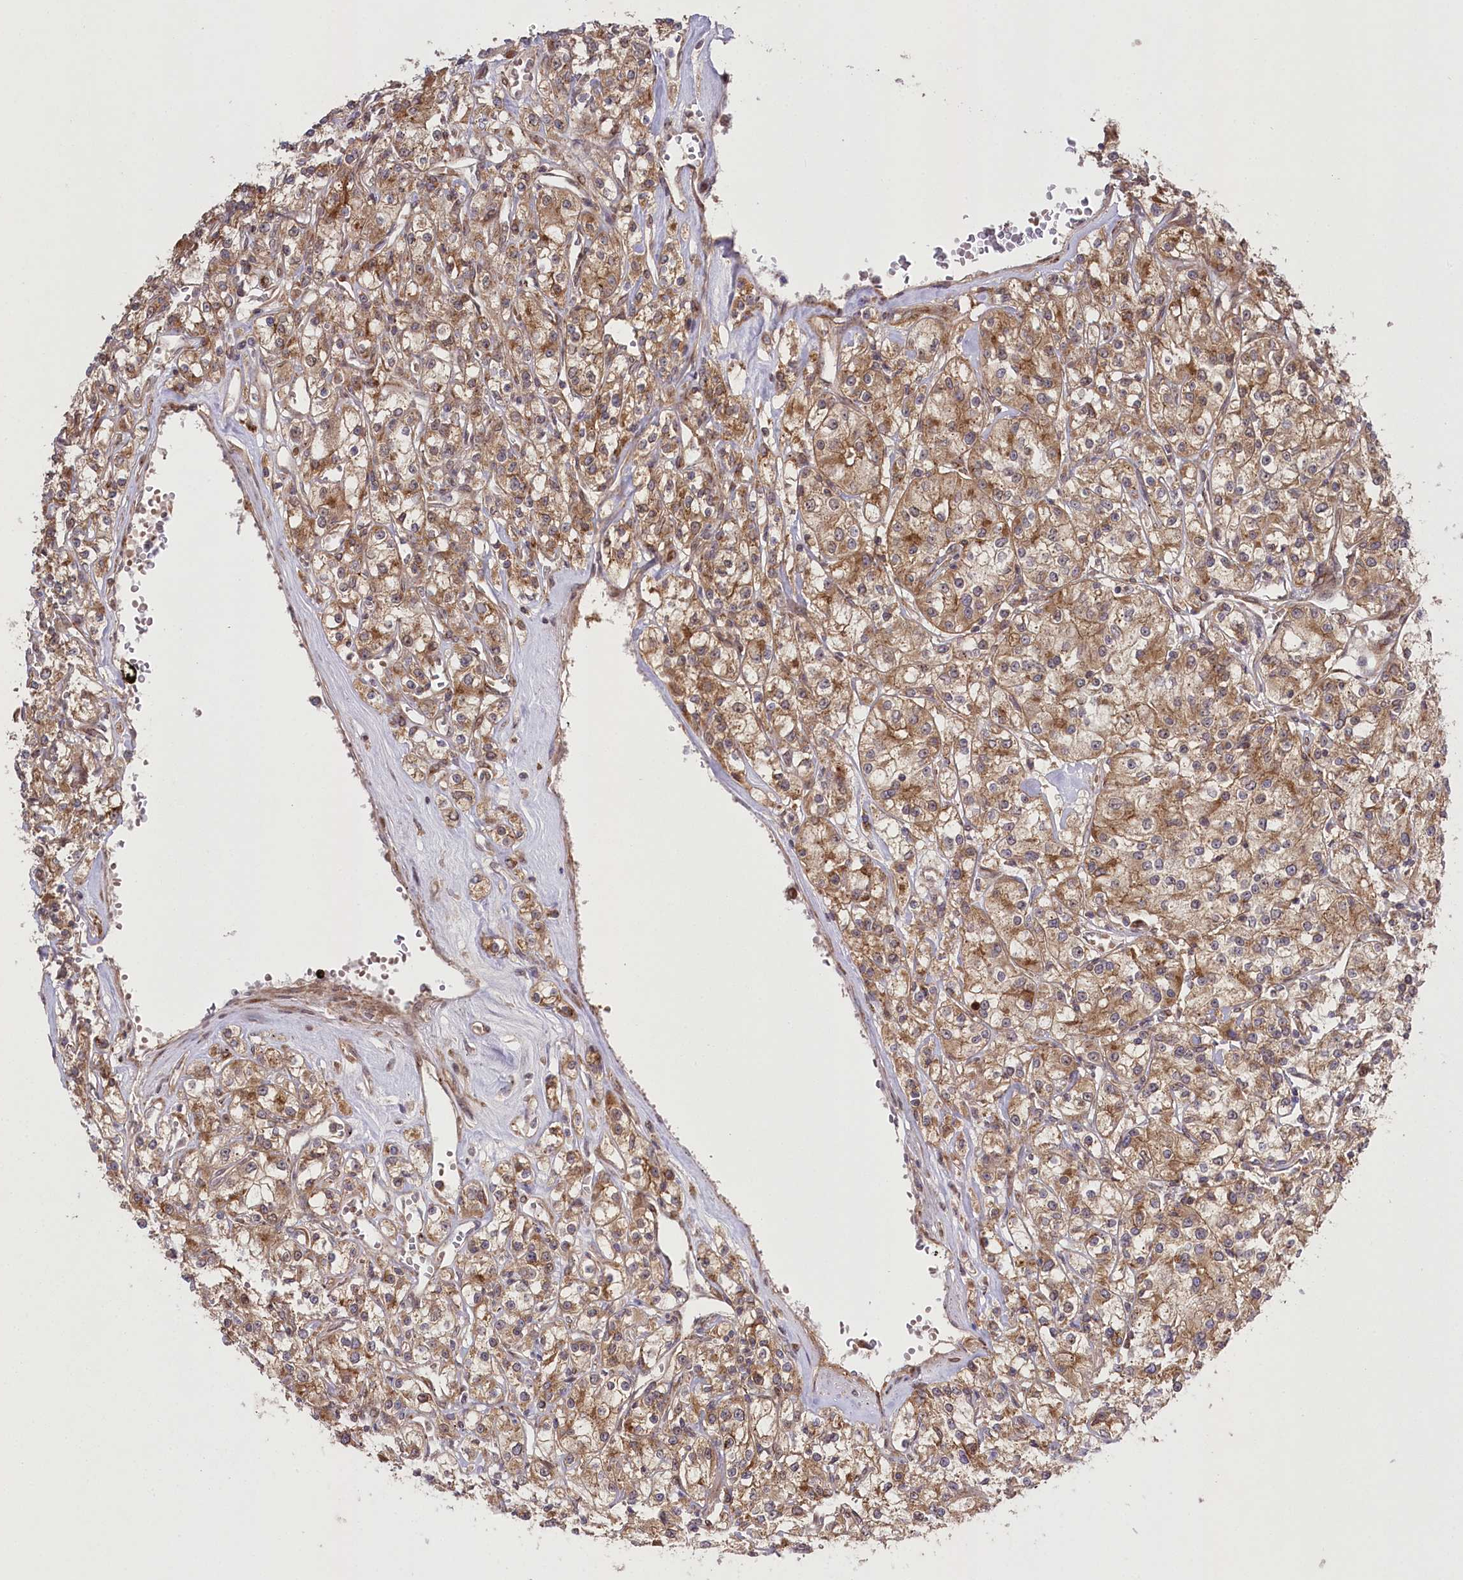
{"staining": {"intensity": "moderate", "quantity": ">75%", "location": "cytoplasmic/membranous"}, "tissue": "renal cancer", "cell_type": "Tumor cells", "image_type": "cancer", "snomed": [{"axis": "morphology", "description": "Adenocarcinoma, NOS"}, {"axis": "topography", "description": "Kidney"}], "caption": "Renal adenocarcinoma tissue reveals moderate cytoplasmic/membranous staining in approximately >75% of tumor cells The staining is performed using DAB (3,3'-diaminobenzidine) brown chromogen to label protein expression. The nuclei are counter-stained blue using hematoxylin.", "gene": "CCDC91", "patient": {"sex": "female", "age": 59}}